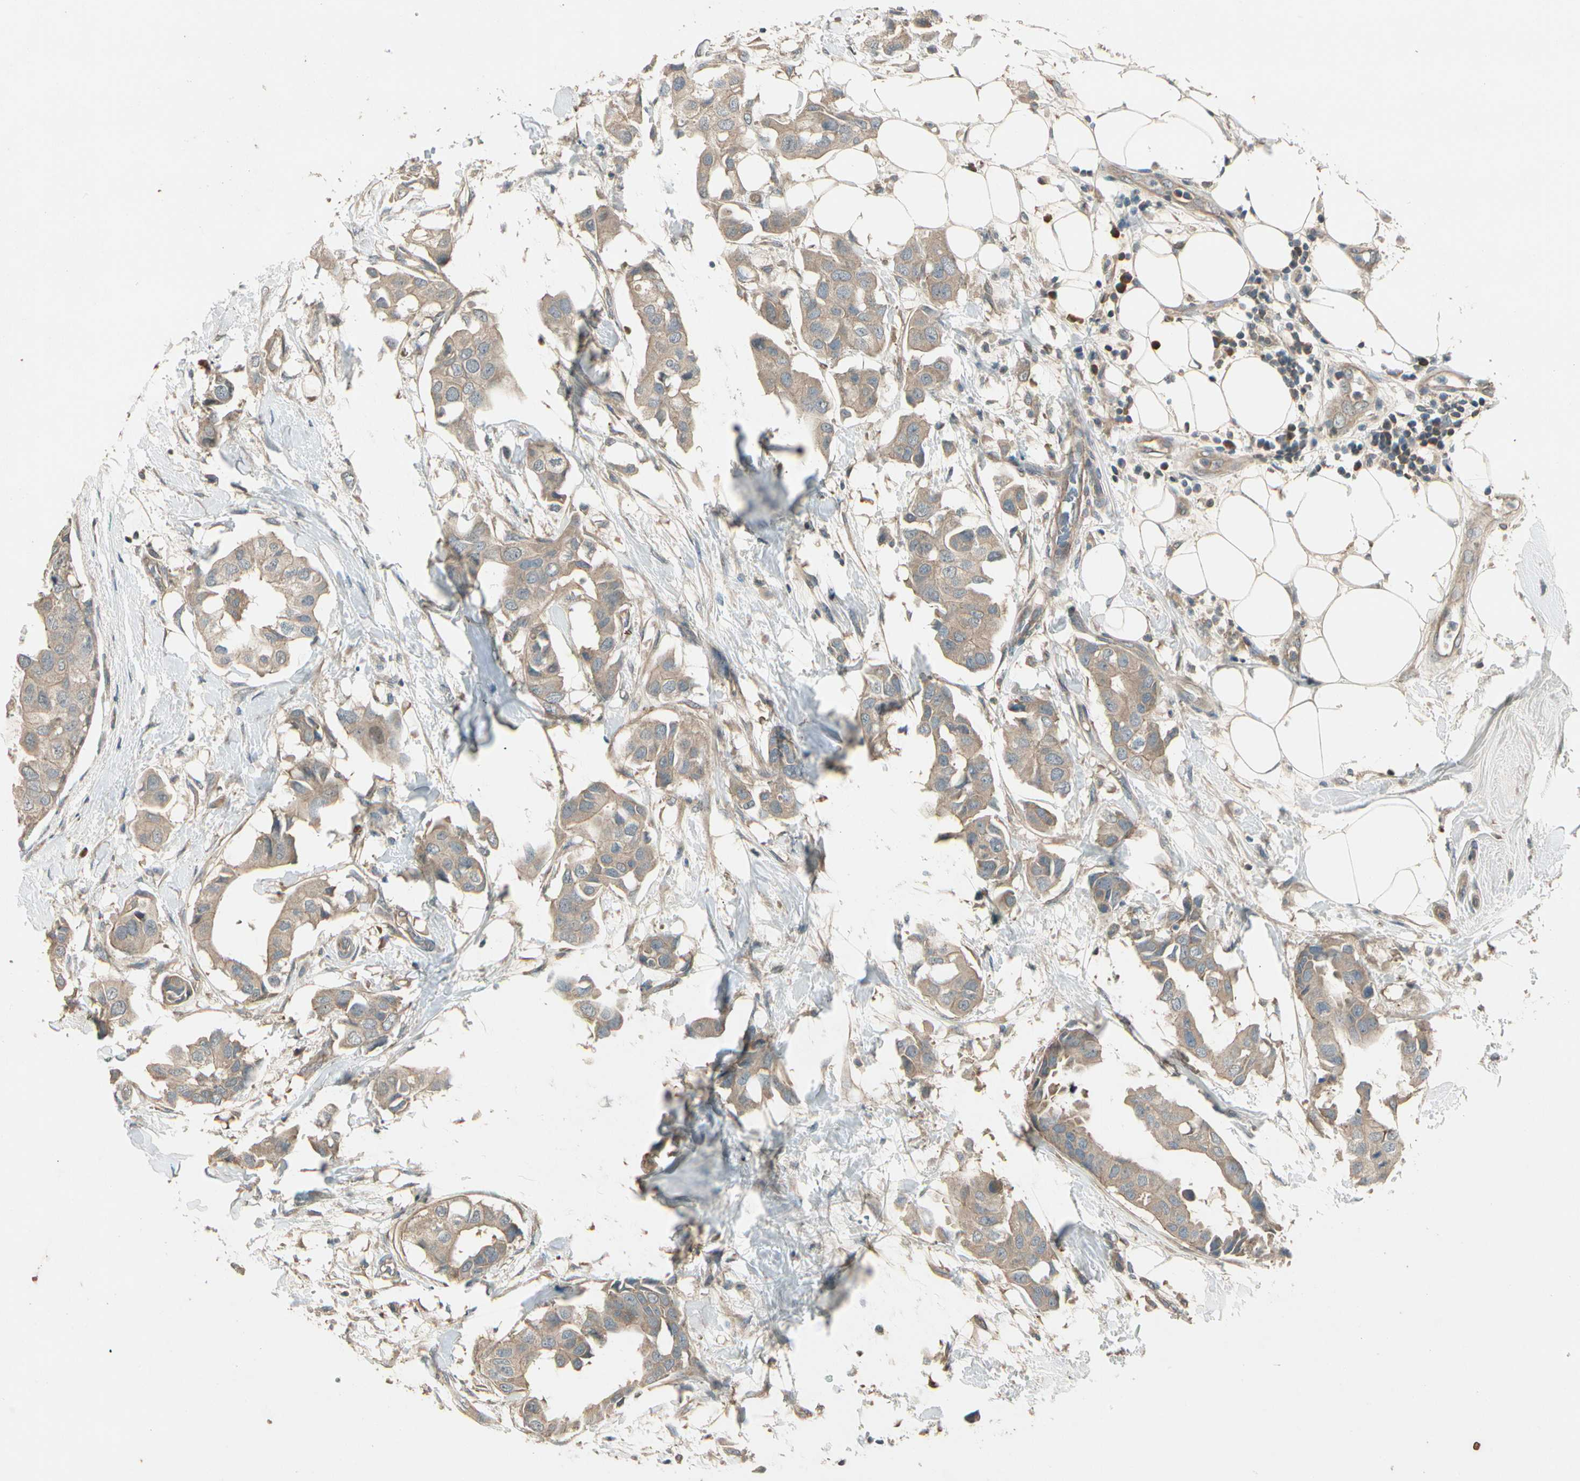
{"staining": {"intensity": "moderate", "quantity": ">75%", "location": "cytoplasmic/membranous"}, "tissue": "breast cancer", "cell_type": "Tumor cells", "image_type": "cancer", "snomed": [{"axis": "morphology", "description": "Duct carcinoma"}, {"axis": "topography", "description": "Breast"}], "caption": "Brown immunohistochemical staining in human breast cancer (intraductal carcinoma) exhibits moderate cytoplasmic/membranous positivity in approximately >75% of tumor cells.", "gene": "ACVR1", "patient": {"sex": "female", "age": 40}}